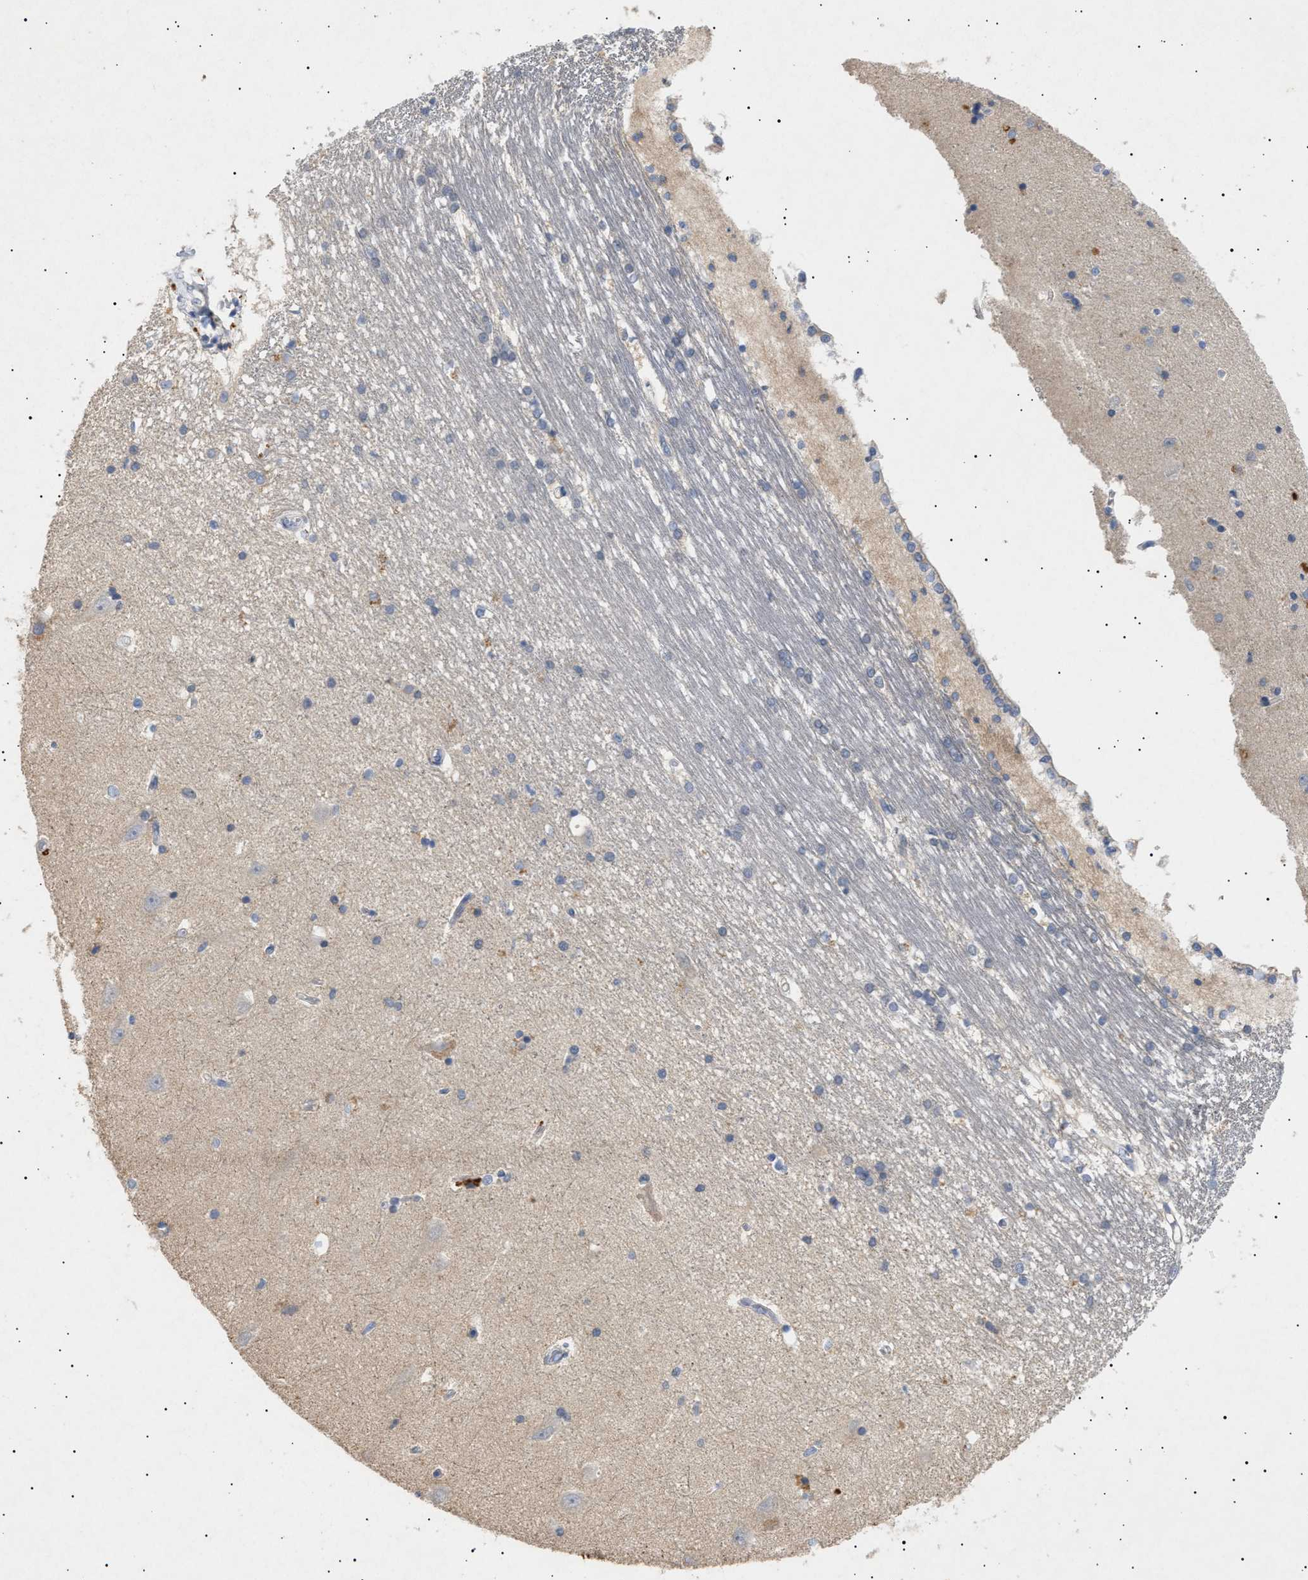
{"staining": {"intensity": "weak", "quantity": "<25%", "location": "cytoplasmic/membranous"}, "tissue": "hippocampus", "cell_type": "Glial cells", "image_type": "normal", "snomed": [{"axis": "morphology", "description": "Normal tissue, NOS"}, {"axis": "topography", "description": "Hippocampus"}], "caption": "Protein analysis of unremarkable hippocampus demonstrates no significant expression in glial cells. (DAB immunohistochemistry with hematoxylin counter stain).", "gene": "SIRT5", "patient": {"sex": "male", "age": 45}}